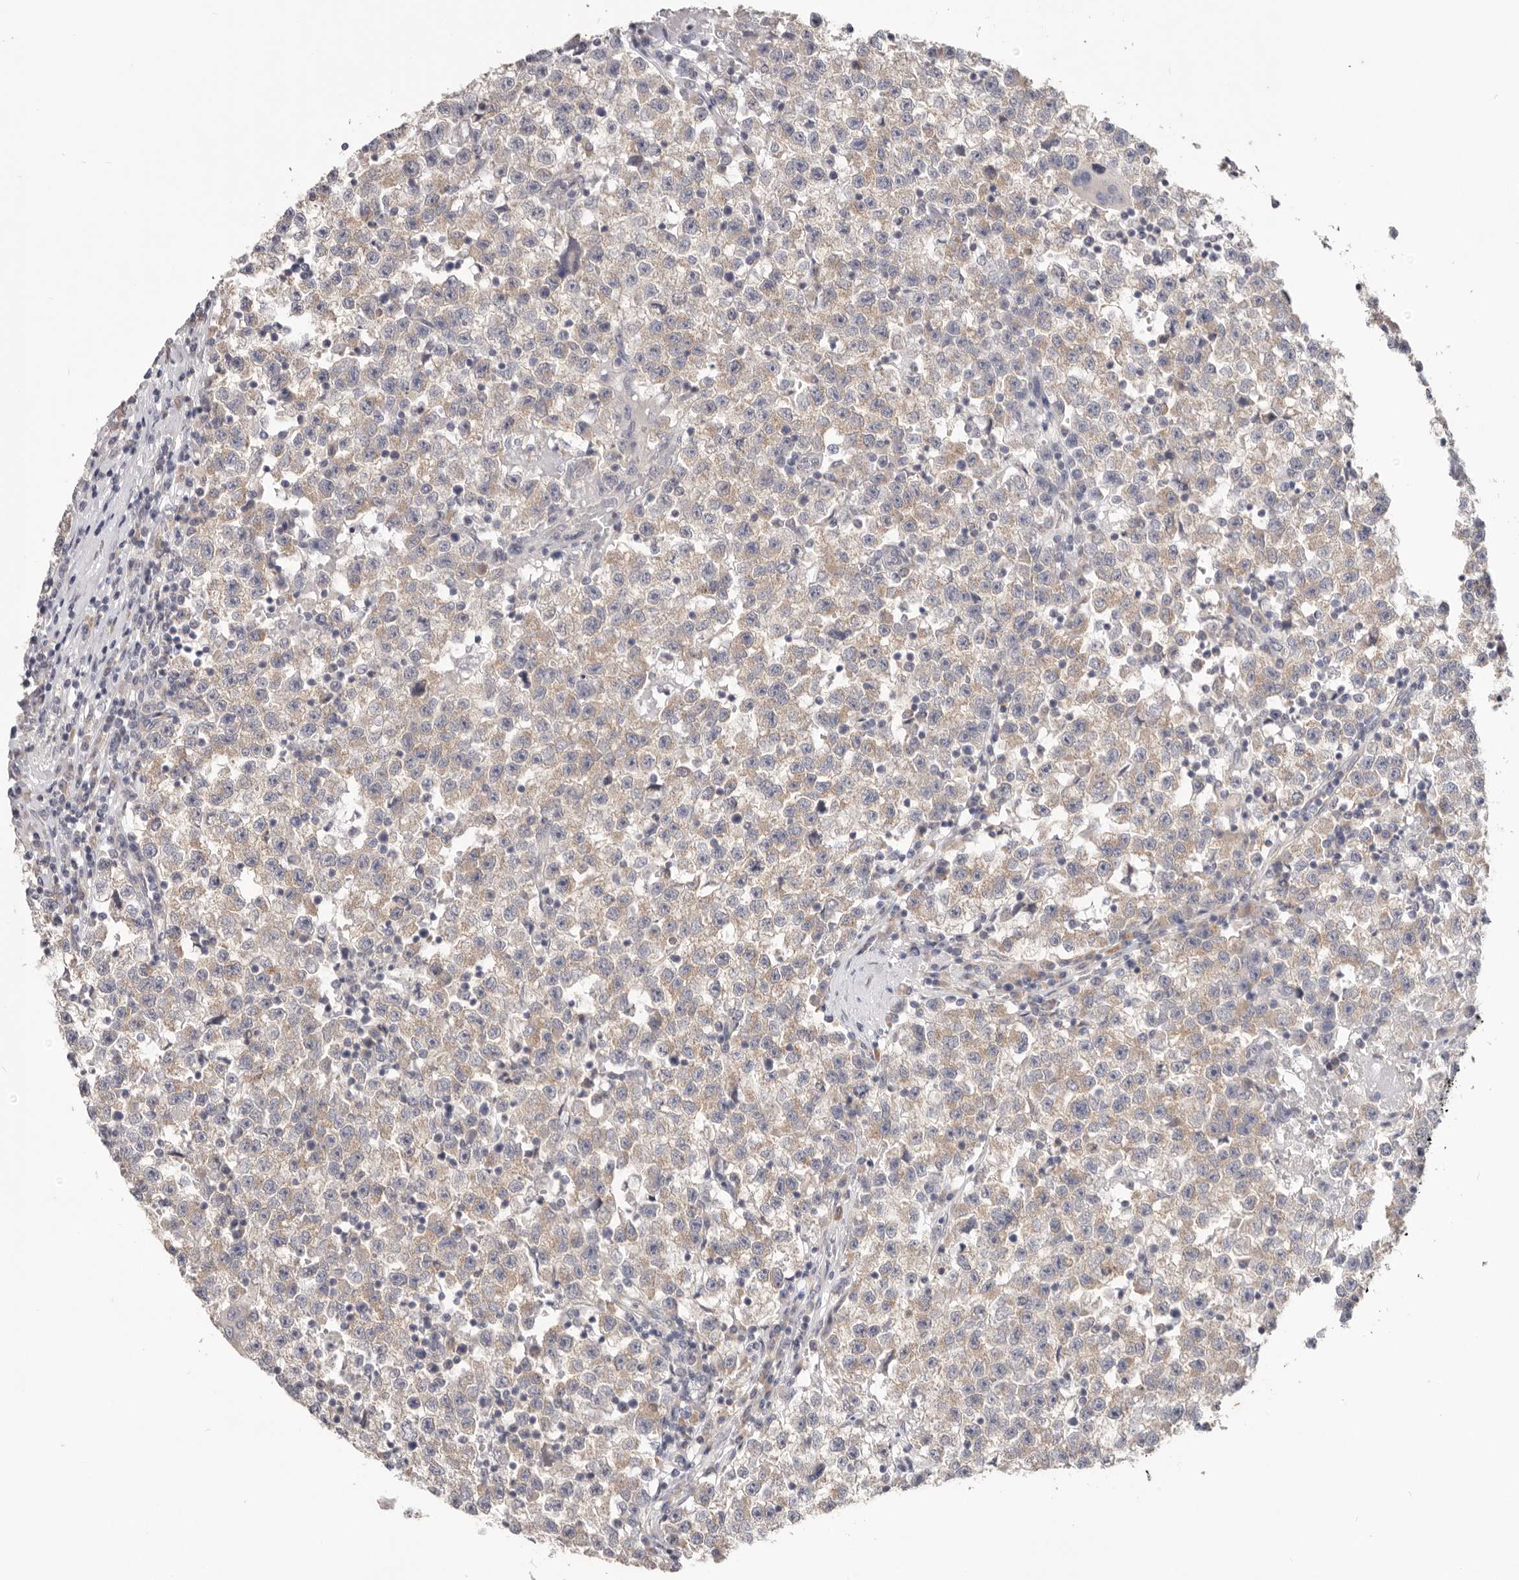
{"staining": {"intensity": "weak", "quantity": "25%-75%", "location": "cytoplasmic/membranous"}, "tissue": "testis cancer", "cell_type": "Tumor cells", "image_type": "cancer", "snomed": [{"axis": "morphology", "description": "Seminoma, NOS"}, {"axis": "topography", "description": "Testis"}], "caption": "Human testis cancer (seminoma) stained with a protein marker reveals weak staining in tumor cells.", "gene": "WDR77", "patient": {"sex": "male", "age": 22}}